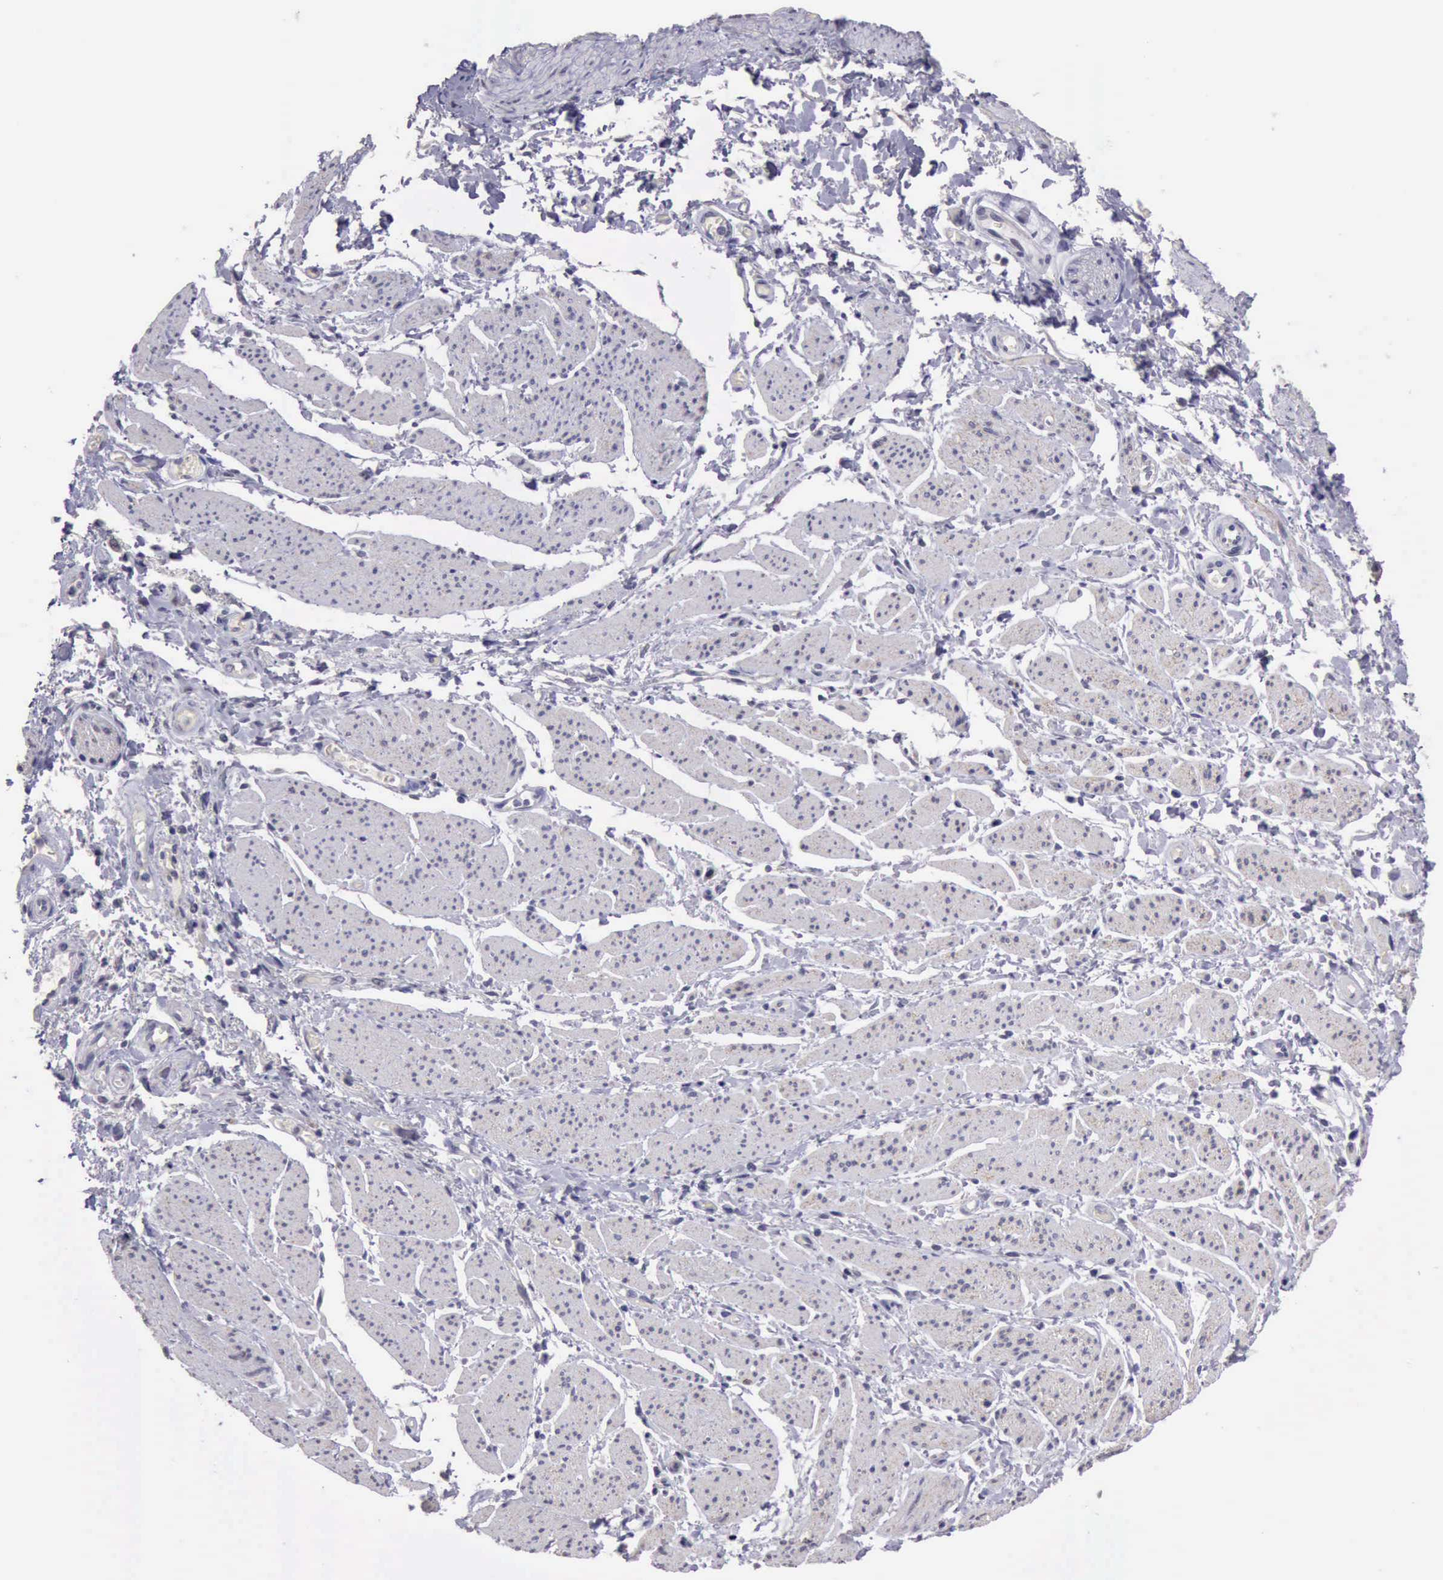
{"staining": {"intensity": "negative", "quantity": "none", "location": "none"}, "tissue": "stomach cancer", "cell_type": "Tumor cells", "image_type": "cancer", "snomed": [{"axis": "morphology", "description": "Adenocarcinoma, NOS"}, {"axis": "topography", "description": "Stomach"}], "caption": "Tumor cells show no significant protein expression in stomach adenocarcinoma. Brightfield microscopy of immunohistochemistry (IHC) stained with DAB (brown) and hematoxylin (blue), captured at high magnification.", "gene": "KCND1", "patient": {"sex": "female", "age": 76}}